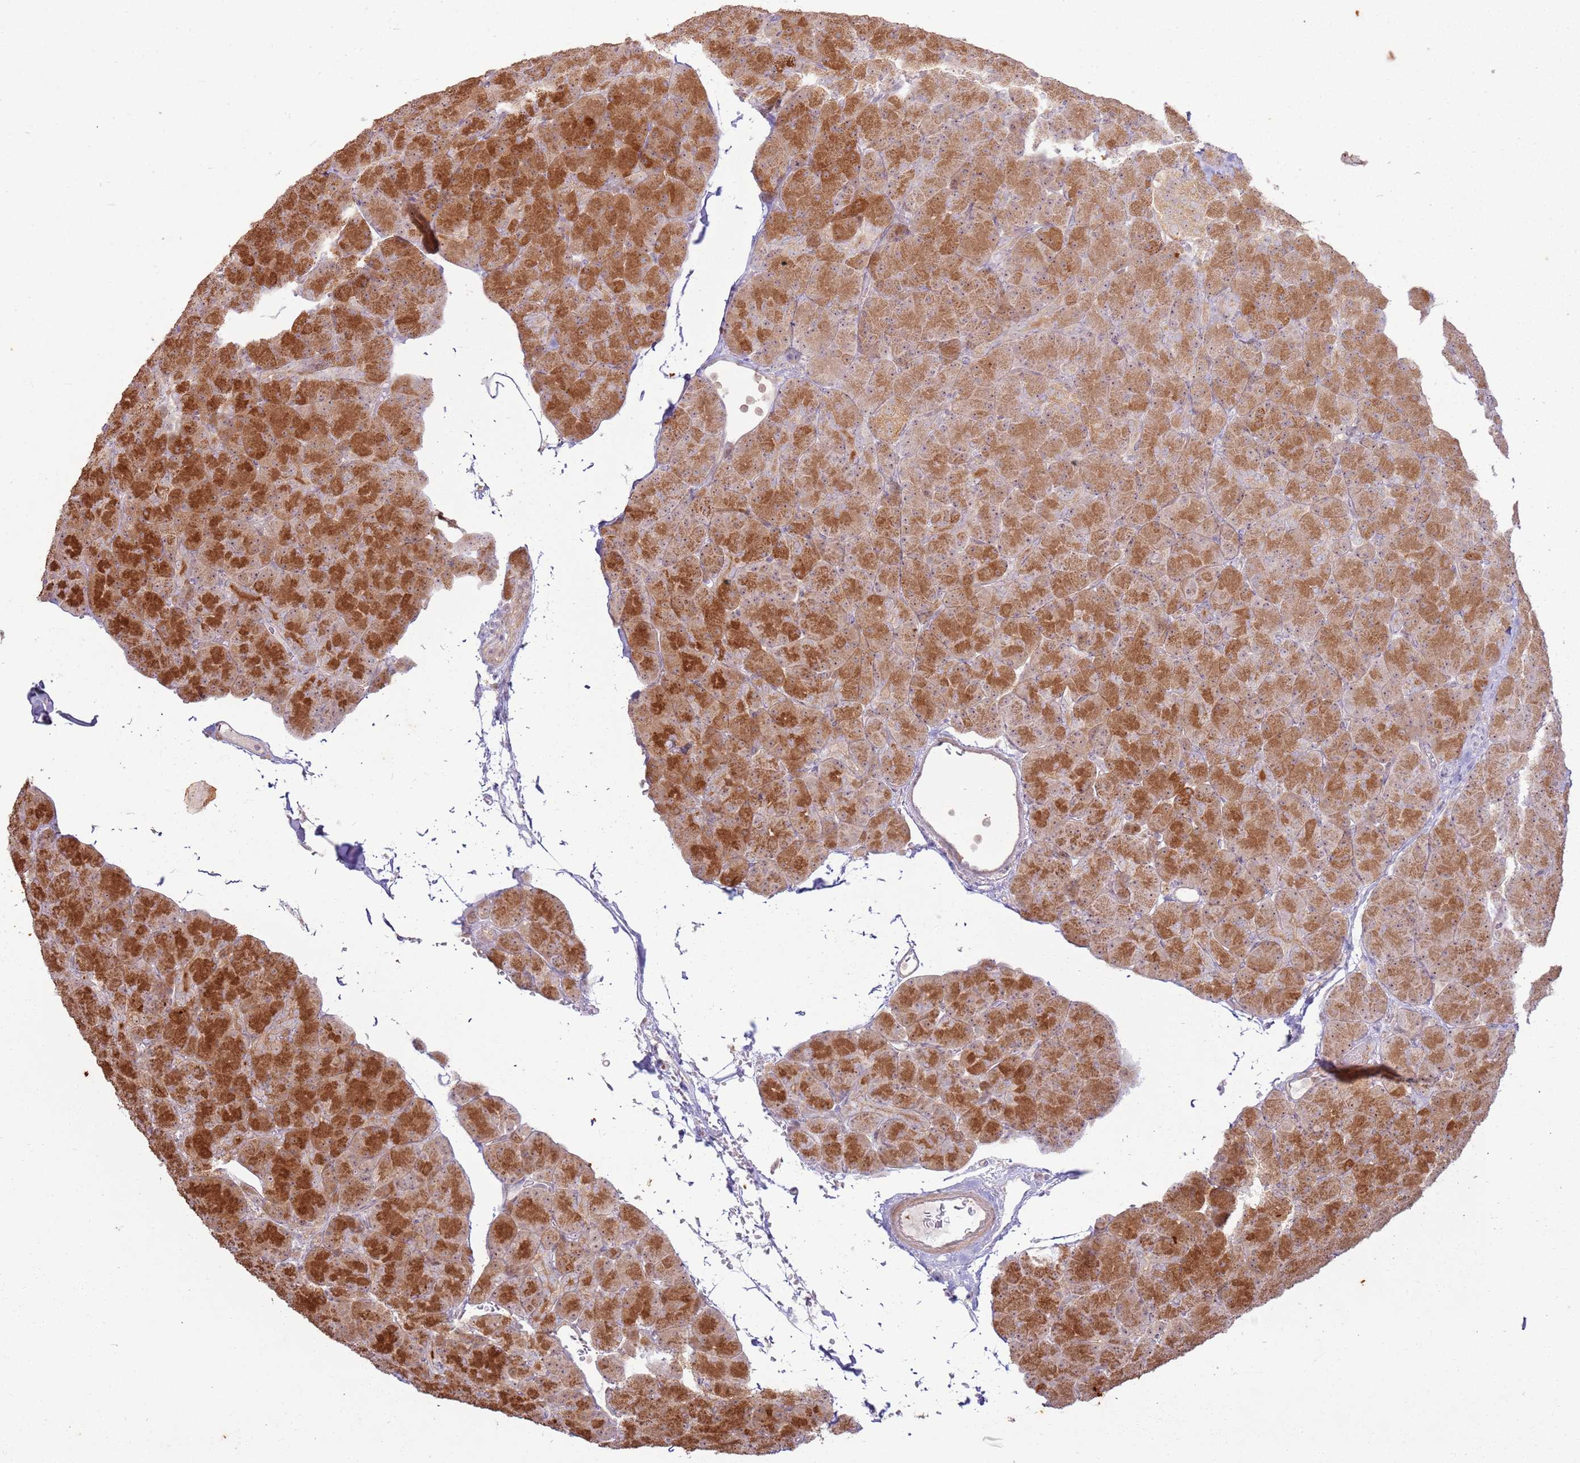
{"staining": {"intensity": "strong", "quantity": ">75%", "location": "cytoplasmic/membranous,nuclear"}, "tissue": "pancreas", "cell_type": "Exocrine glandular cells", "image_type": "normal", "snomed": [{"axis": "morphology", "description": "Normal tissue, NOS"}, {"axis": "topography", "description": "Pancreas"}], "caption": "IHC of benign pancreas reveals high levels of strong cytoplasmic/membranous,nuclear expression in approximately >75% of exocrine glandular cells.", "gene": "CNPY1", "patient": {"sex": "female", "age": 43}}